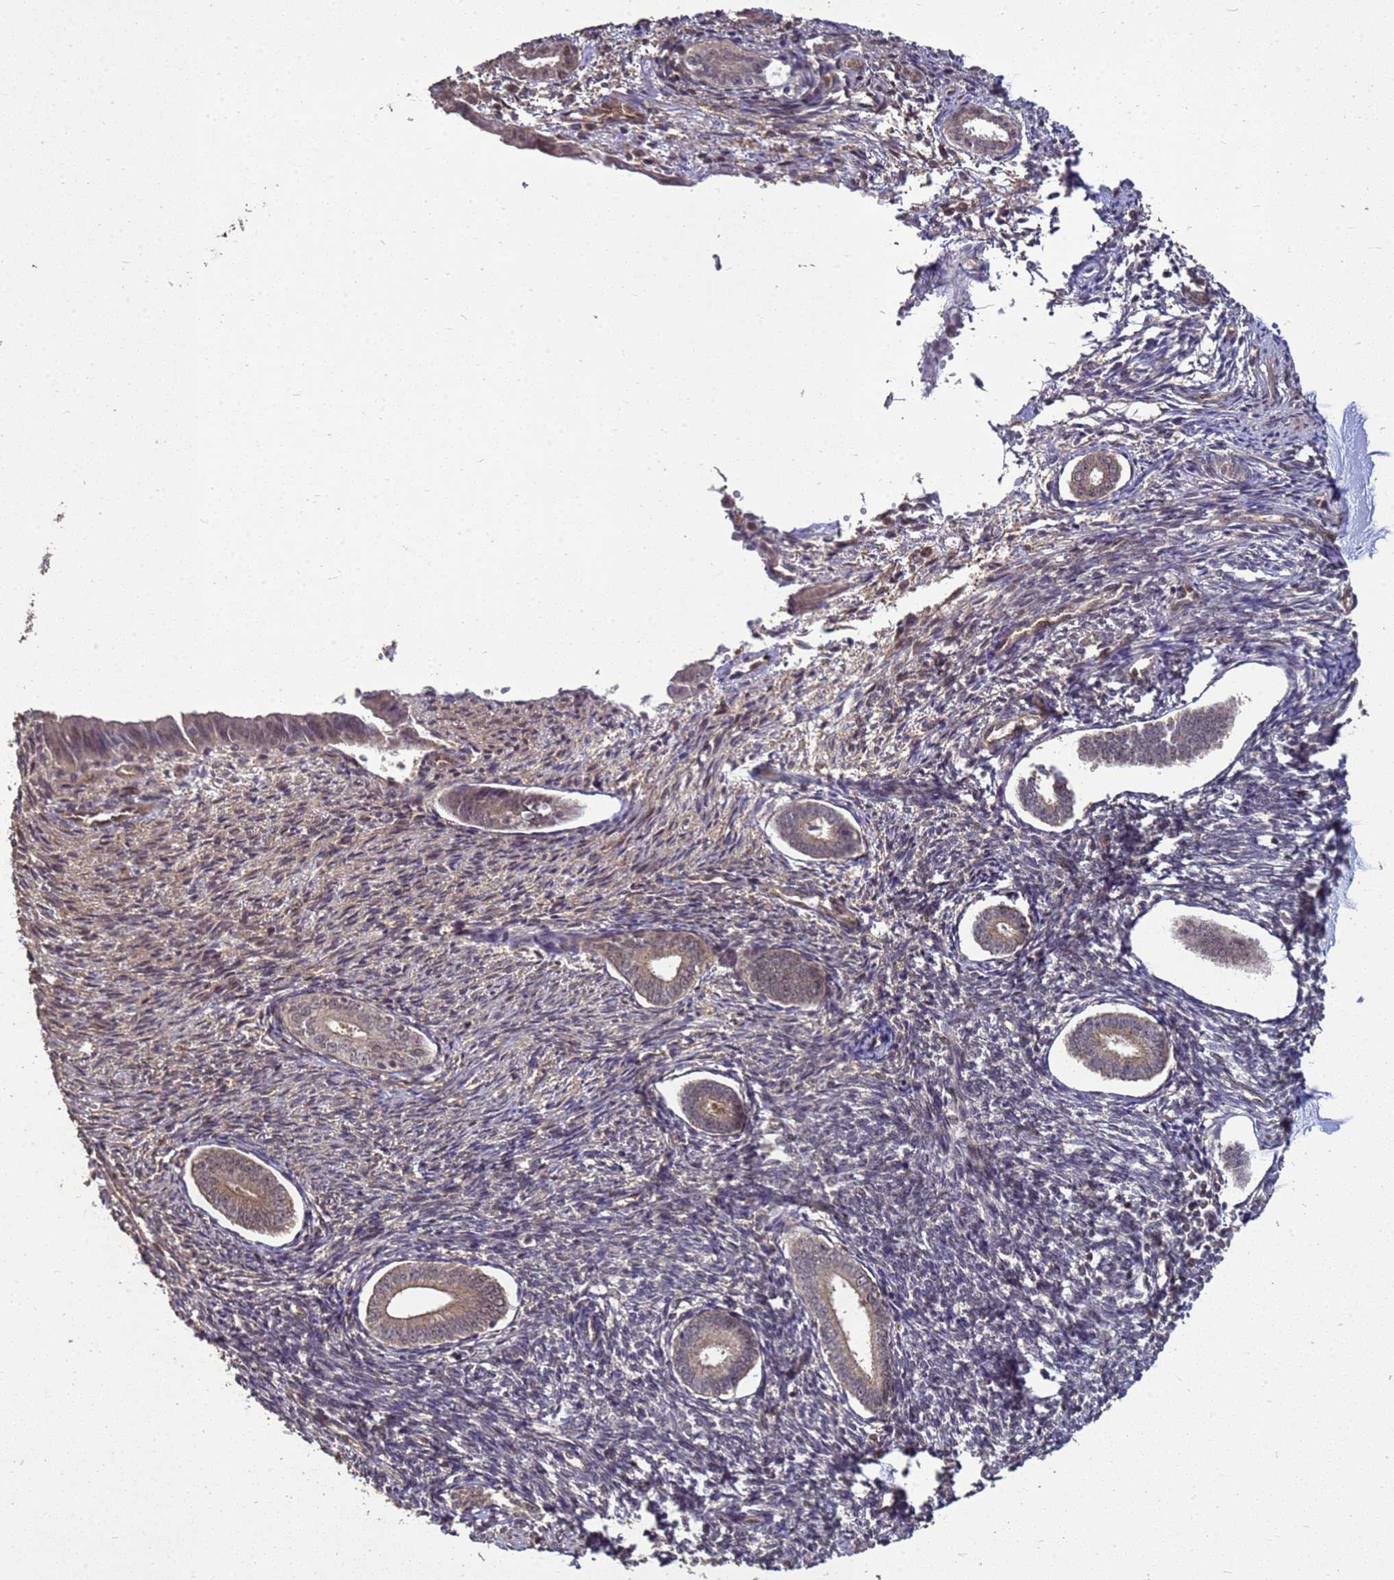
{"staining": {"intensity": "weak", "quantity": "<25%", "location": "cytoplasmic/membranous"}, "tissue": "endometrium", "cell_type": "Cells in endometrial stroma", "image_type": "normal", "snomed": [{"axis": "morphology", "description": "Normal tissue, NOS"}, {"axis": "topography", "description": "Endometrium"}], "caption": "Immunohistochemistry (IHC) of benign human endometrium exhibits no positivity in cells in endometrial stroma.", "gene": "CRBN", "patient": {"sex": "female", "age": 56}}